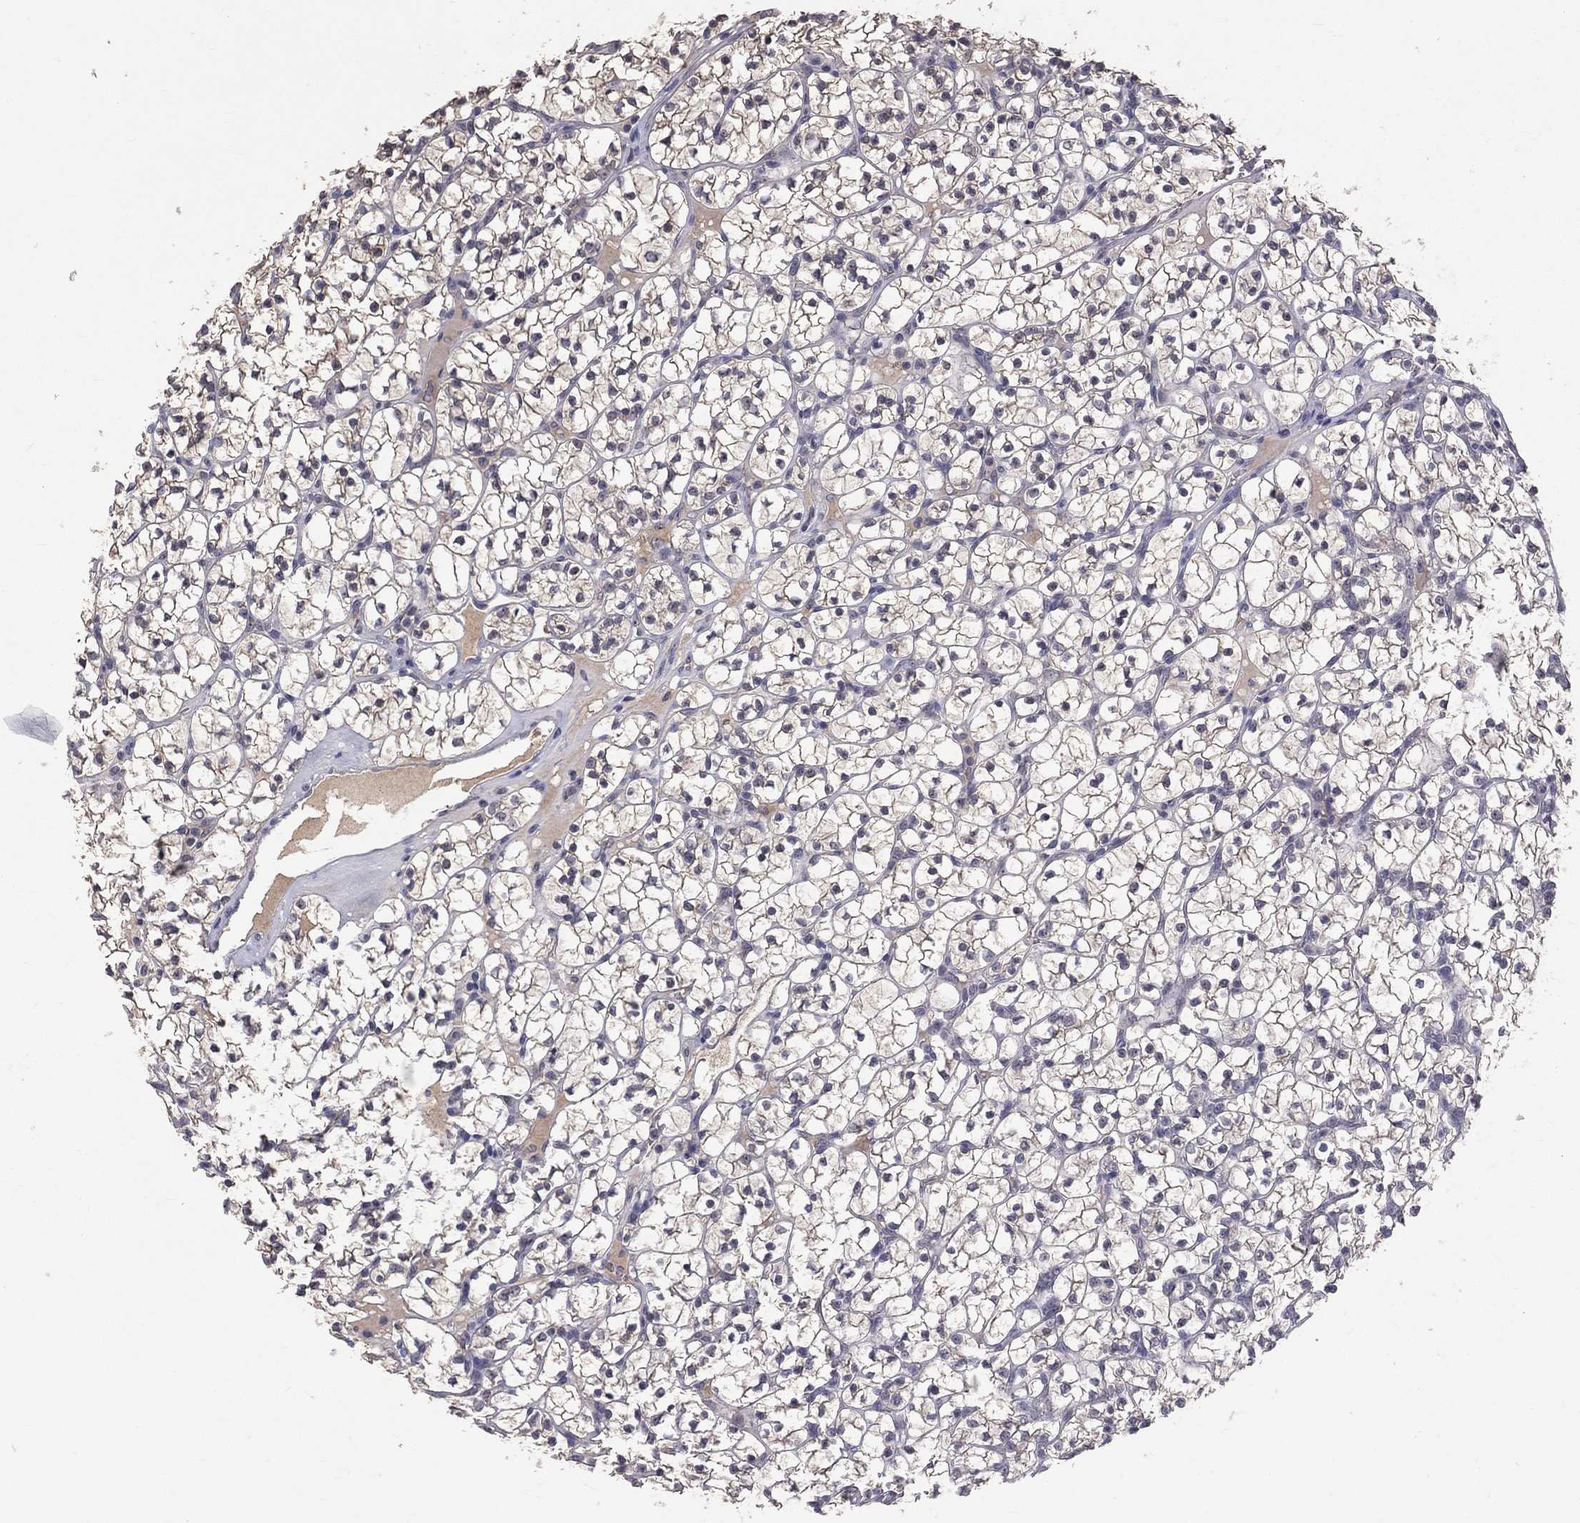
{"staining": {"intensity": "negative", "quantity": "none", "location": "none"}, "tissue": "renal cancer", "cell_type": "Tumor cells", "image_type": "cancer", "snomed": [{"axis": "morphology", "description": "Adenocarcinoma, NOS"}, {"axis": "topography", "description": "Kidney"}], "caption": "The histopathology image exhibits no significant staining in tumor cells of renal adenocarcinoma.", "gene": "DSG4", "patient": {"sex": "female", "age": 89}}